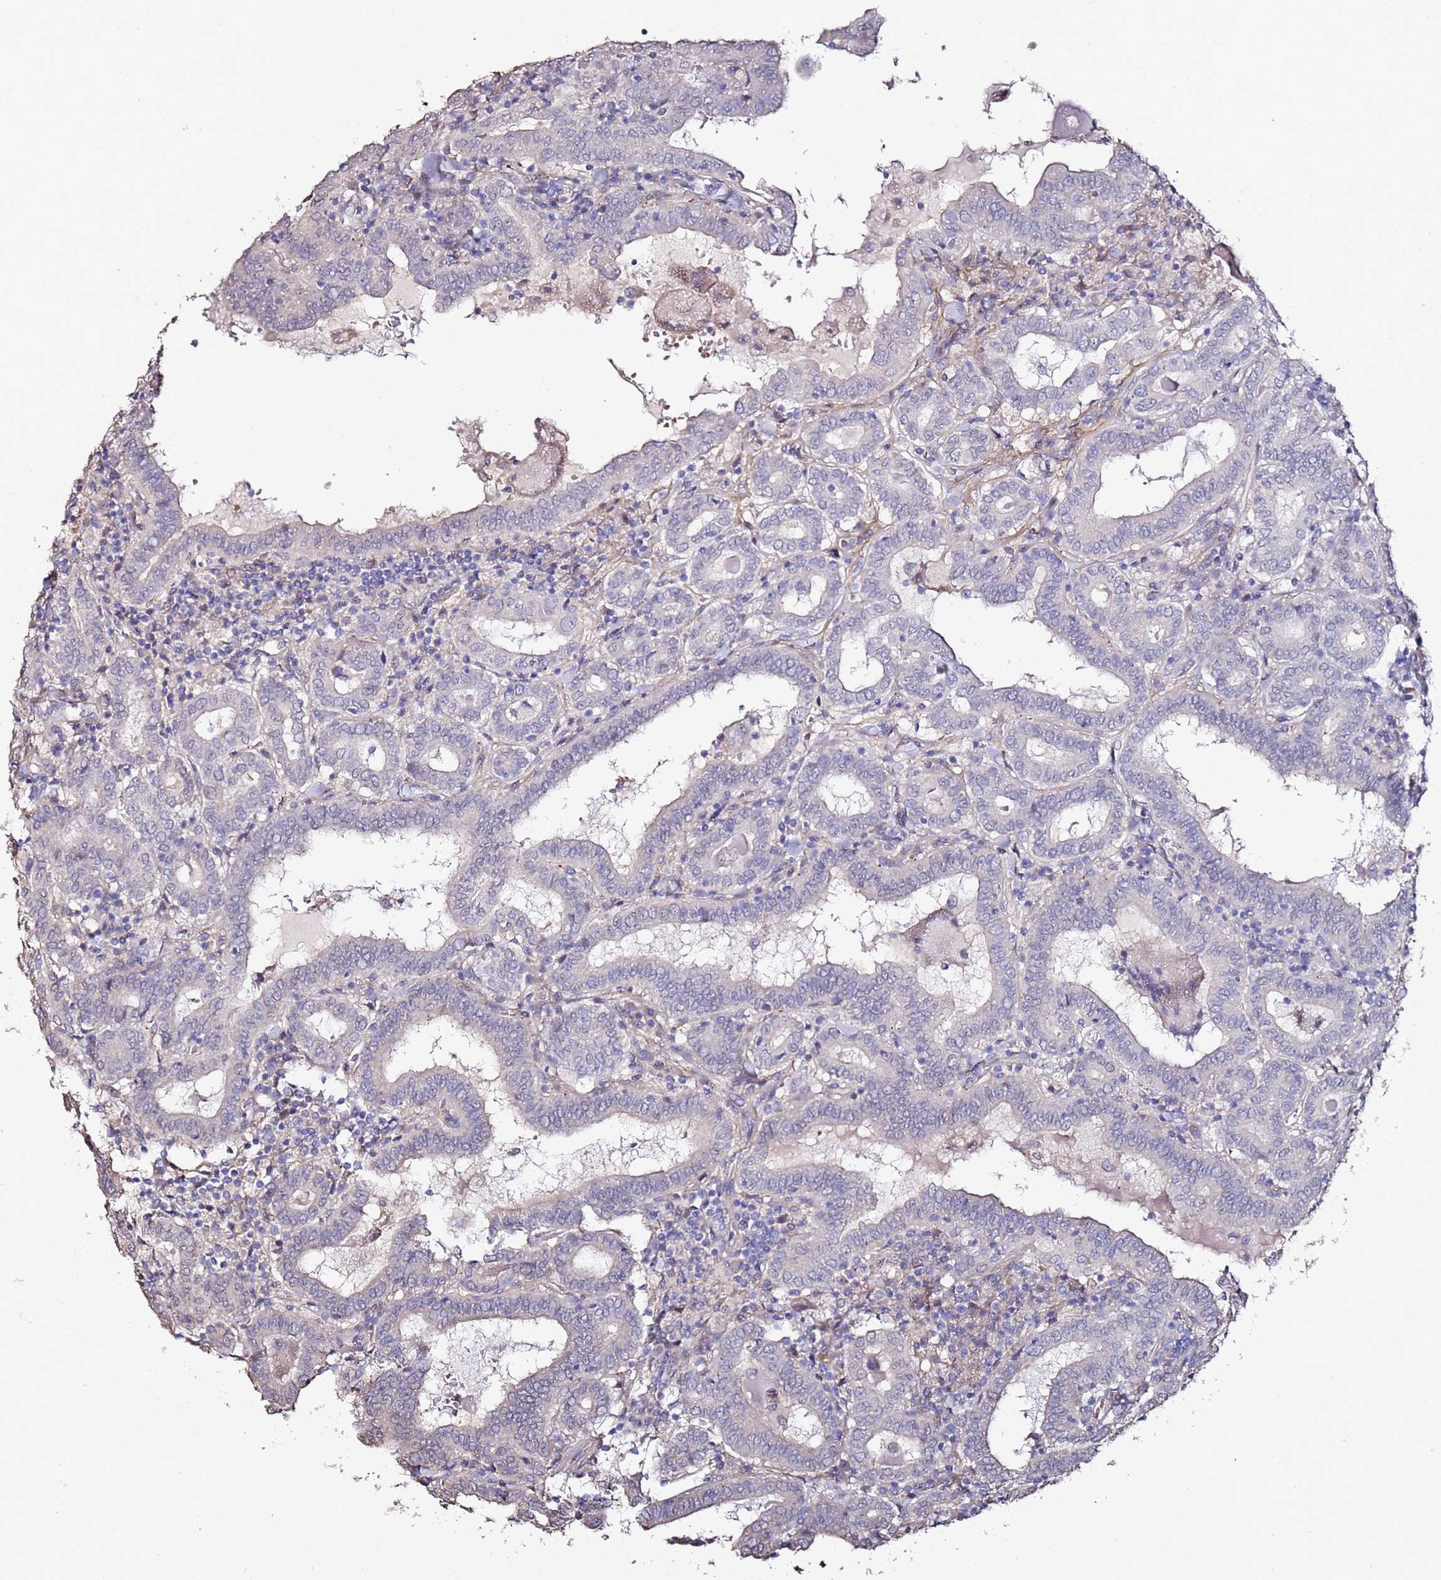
{"staining": {"intensity": "negative", "quantity": "none", "location": "none"}, "tissue": "thyroid cancer", "cell_type": "Tumor cells", "image_type": "cancer", "snomed": [{"axis": "morphology", "description": "Papillary adenocarcinoma, NOS"}, {"axis": "topography", "description": "Thyroid gland"}], "caption": "Papillary adenocarcinoma (thyroid) stained for a protein using immunohistochemistry displays no expression tumor cells.", "gene": "C3orf80", "patient": {"sex": "female", "age": 72}}